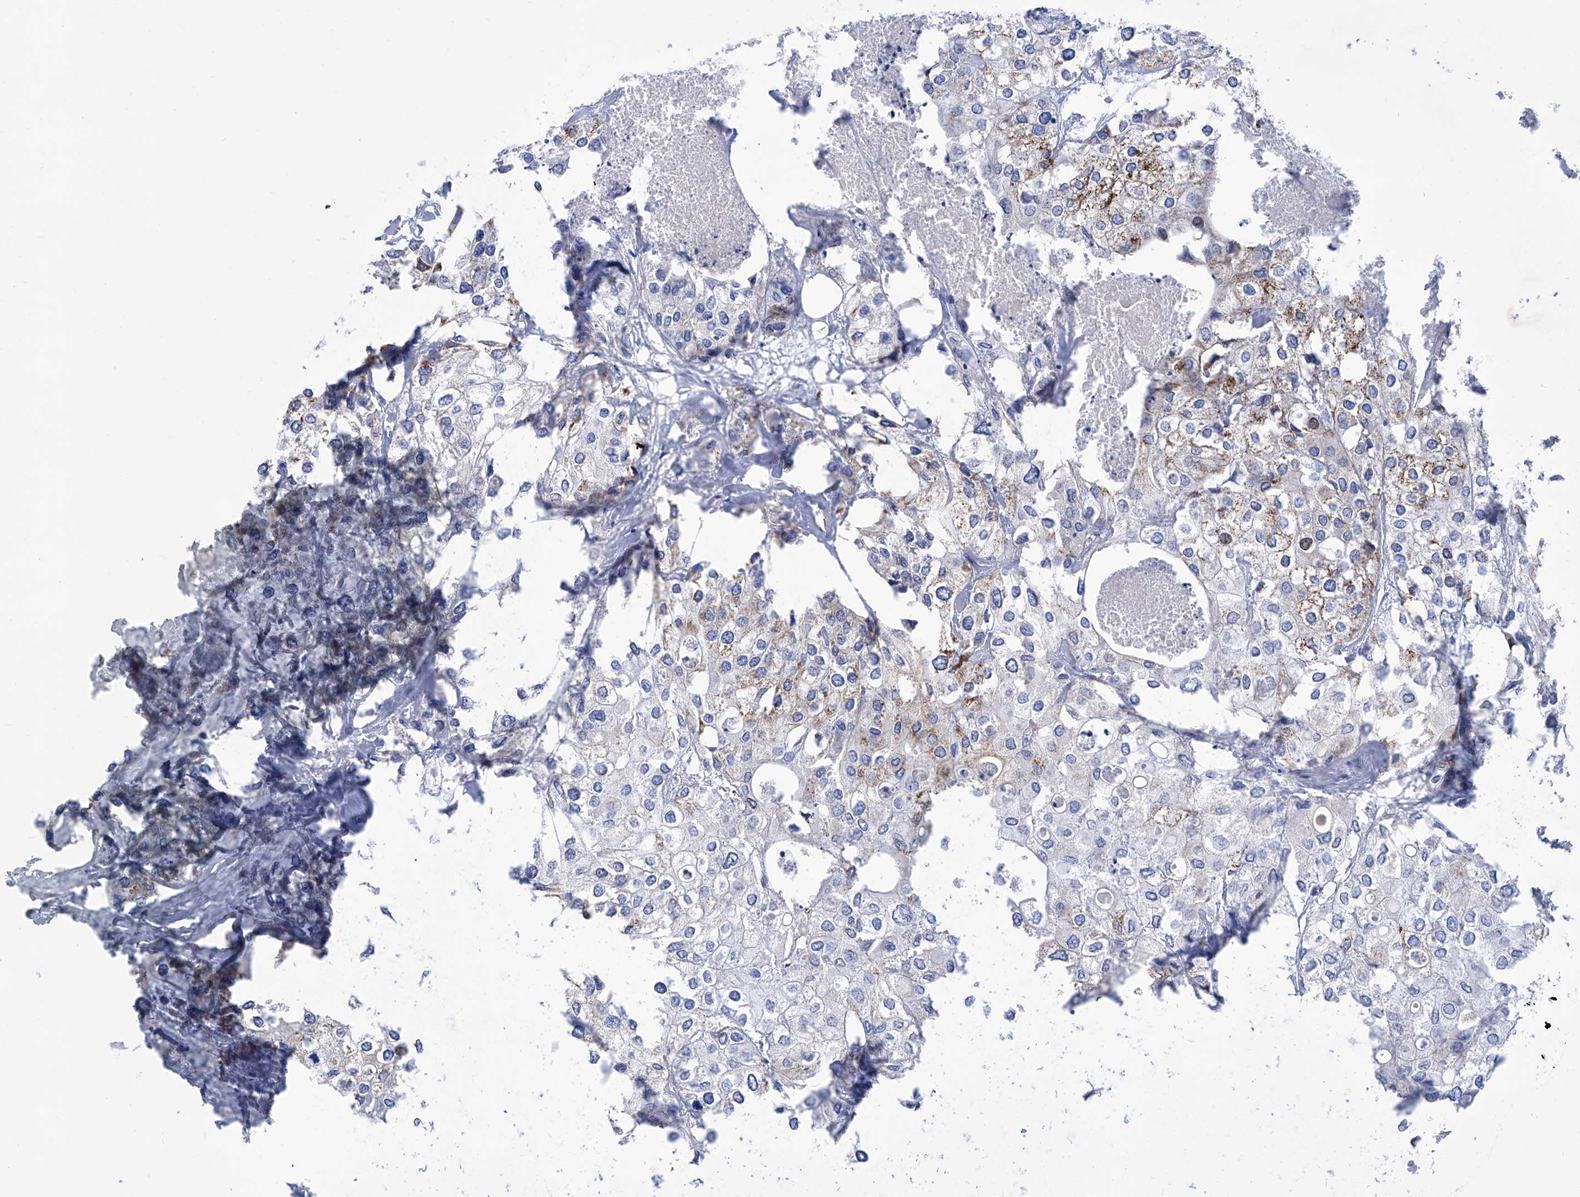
{"staining": {"intensity": "weak", "quantity": "<25%", "location": "cytoplasmic/membranous"}, "tissue": "urothelial cancer", "cell_type": "Tumor cells", "image_type": "cancer", "snomed": [{"axis": "morphology", "description": "Urothelial carcinoma, High grade"}, {"axis": "topography", "description": "Urinary bladder"}], "caption": "A high-resolution photomicrograph shows IHC staining of urothelial cancer, which reveals no significant expression in tumor cells.", "gene": "SRBD1", "patient": {"sex": "male", "age": 64}}